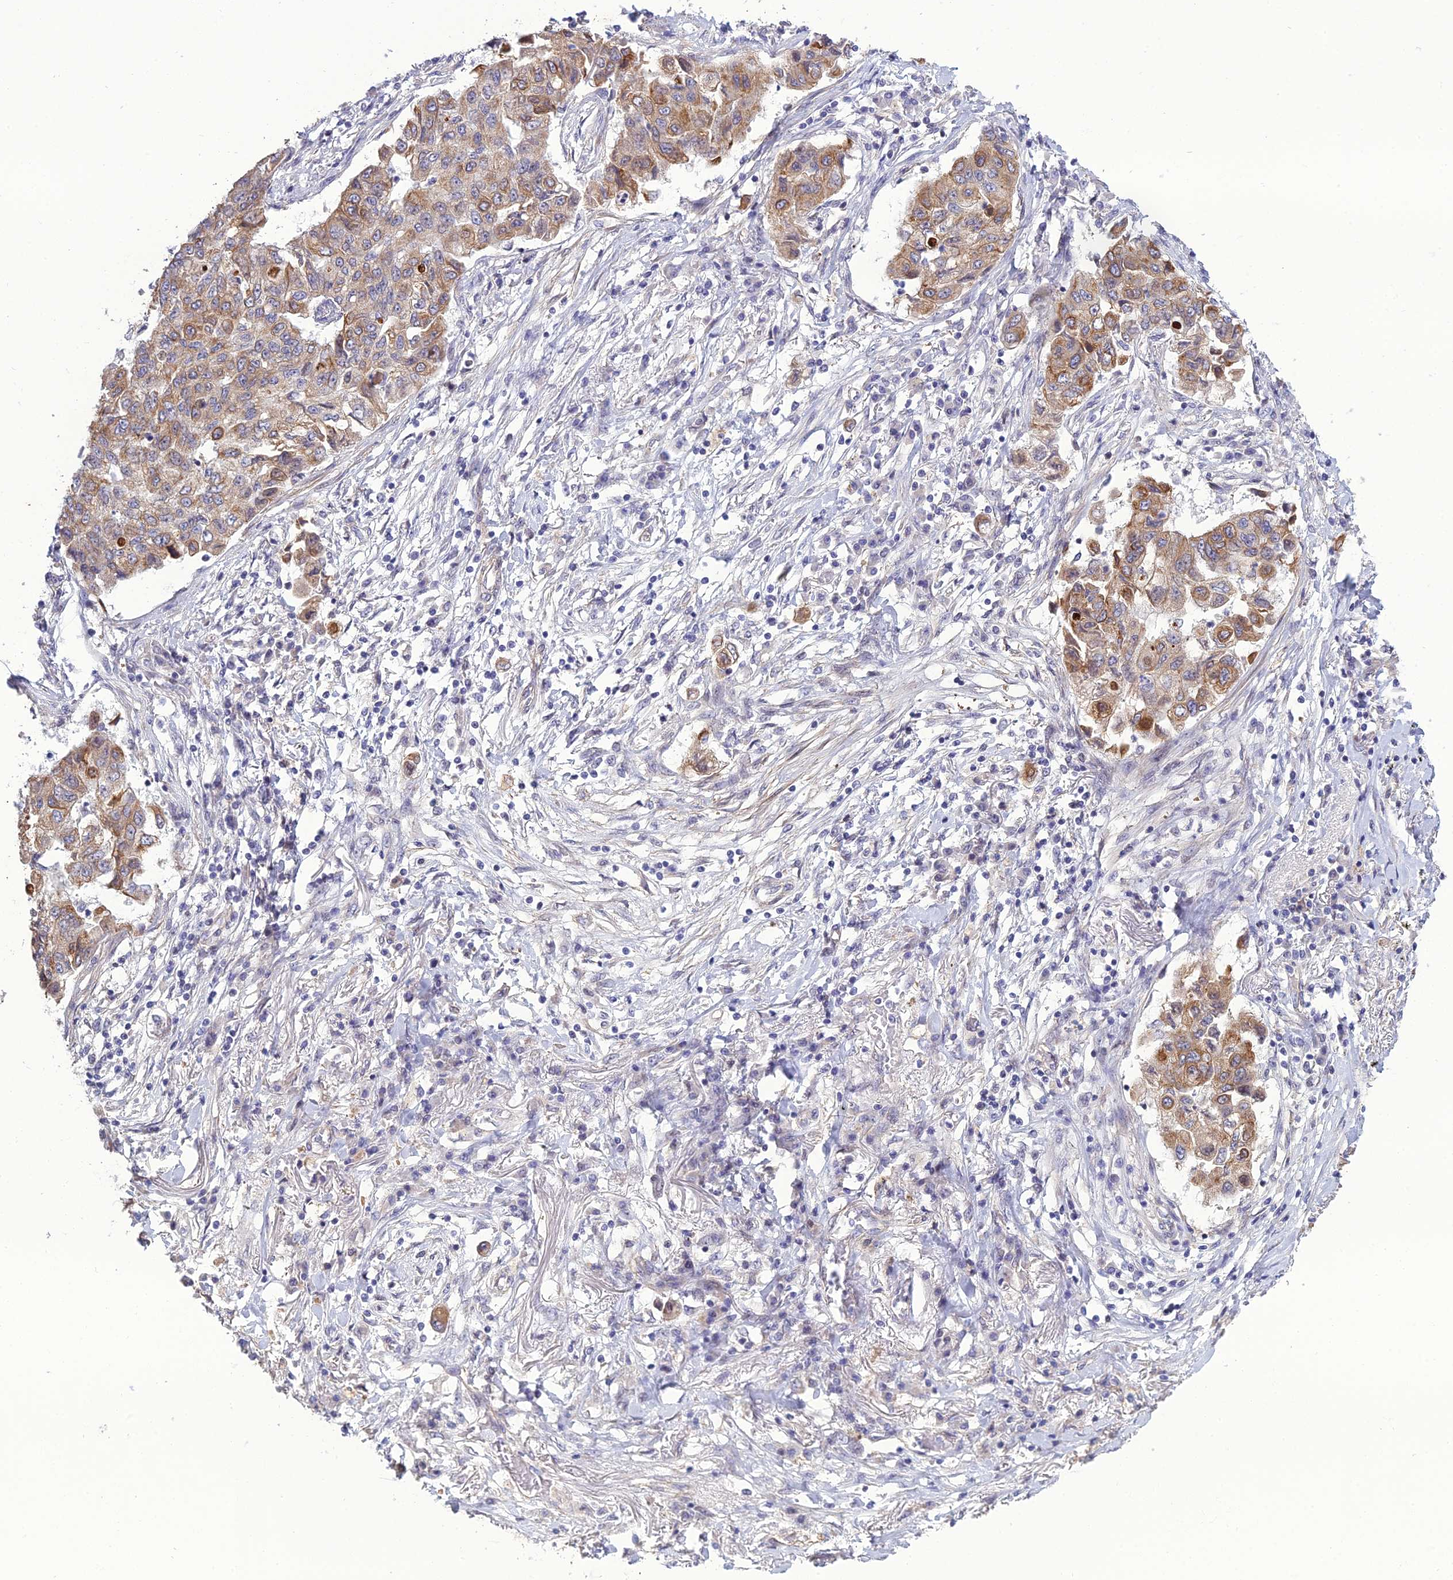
{"staining": {"intensity": "moderate", "quantity": ">75%", "location": "cytoplasmic/membranous"}, "tissue": "lung cancer", "cell_type": "Tumor cells", "image_type": "cancer", "snomed": [{"axis": "morphology", "description": "Squamous cell carcinoma, NOS"}, {"axis": "topography", "description": "Lung"}], "caption": "Brown immunohistochemical staining in human lung cancer exhibits moderate cytoplasmic/membranous expression in approximately >75% of tumor cells. (IHC, brightfield microscopy, high magnification).", "gene": "LZTS2", "patient": {"sex": "male", "age": 74}}